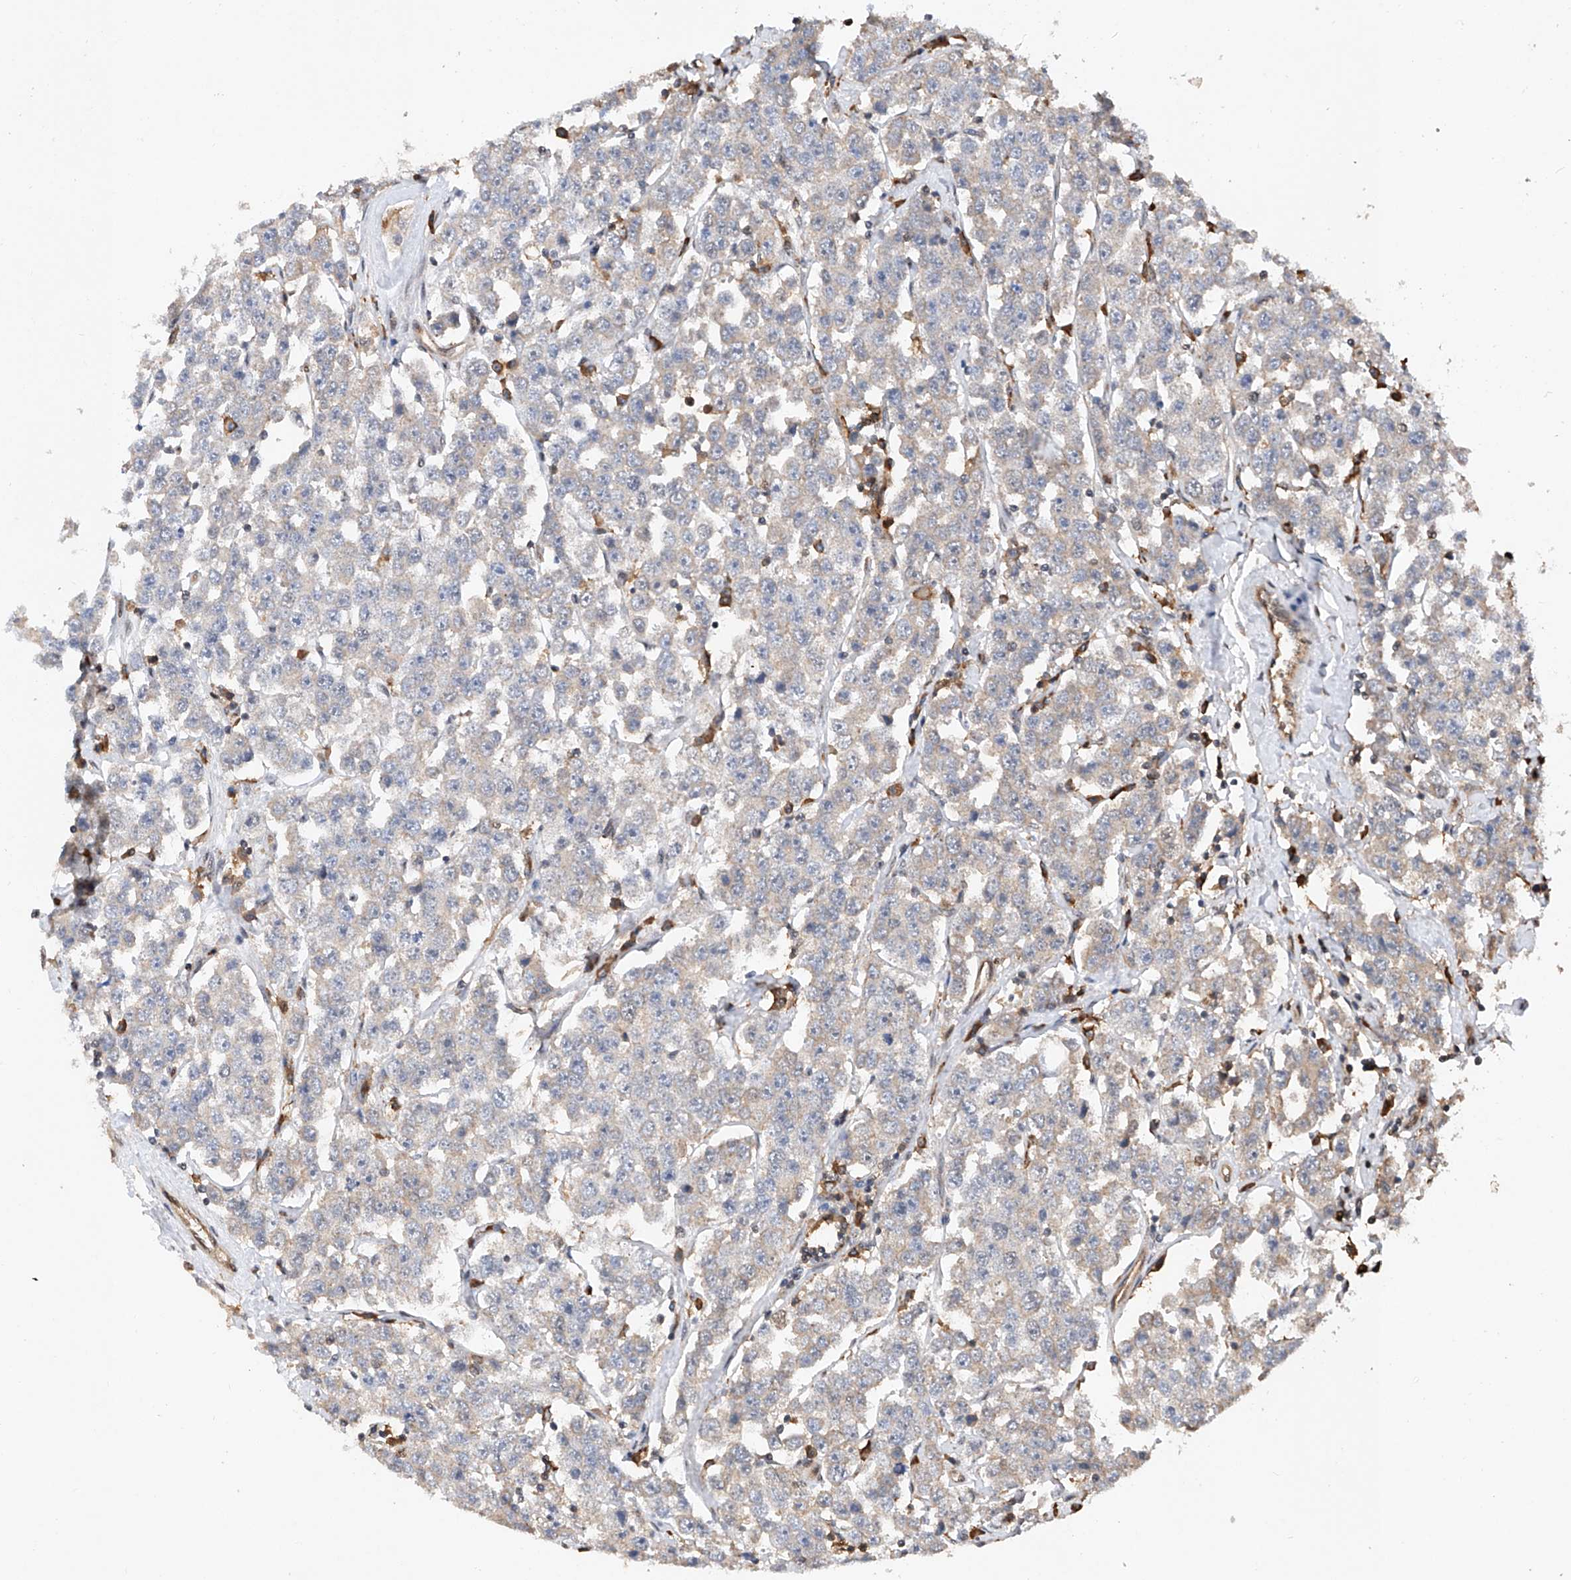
{"staining": {"intensity": "negative", "quantity": "none", "location": "none"}, "tissue": "testis cancer", "cell_type": "Tumor cells", "image_type": "cancer", "snomed": [{"axis": "morphology", "description": "Seminoma, NOS"}, {"axis": "topography", "description": "Testis"}], "caption": "This is a micrograph of immunohistochemistry (IHC) staining of testis seminoma, which shows no staining in tumor cells.", "gene": "RILPL2", "patient": {"sex": "male", "age": 28}}